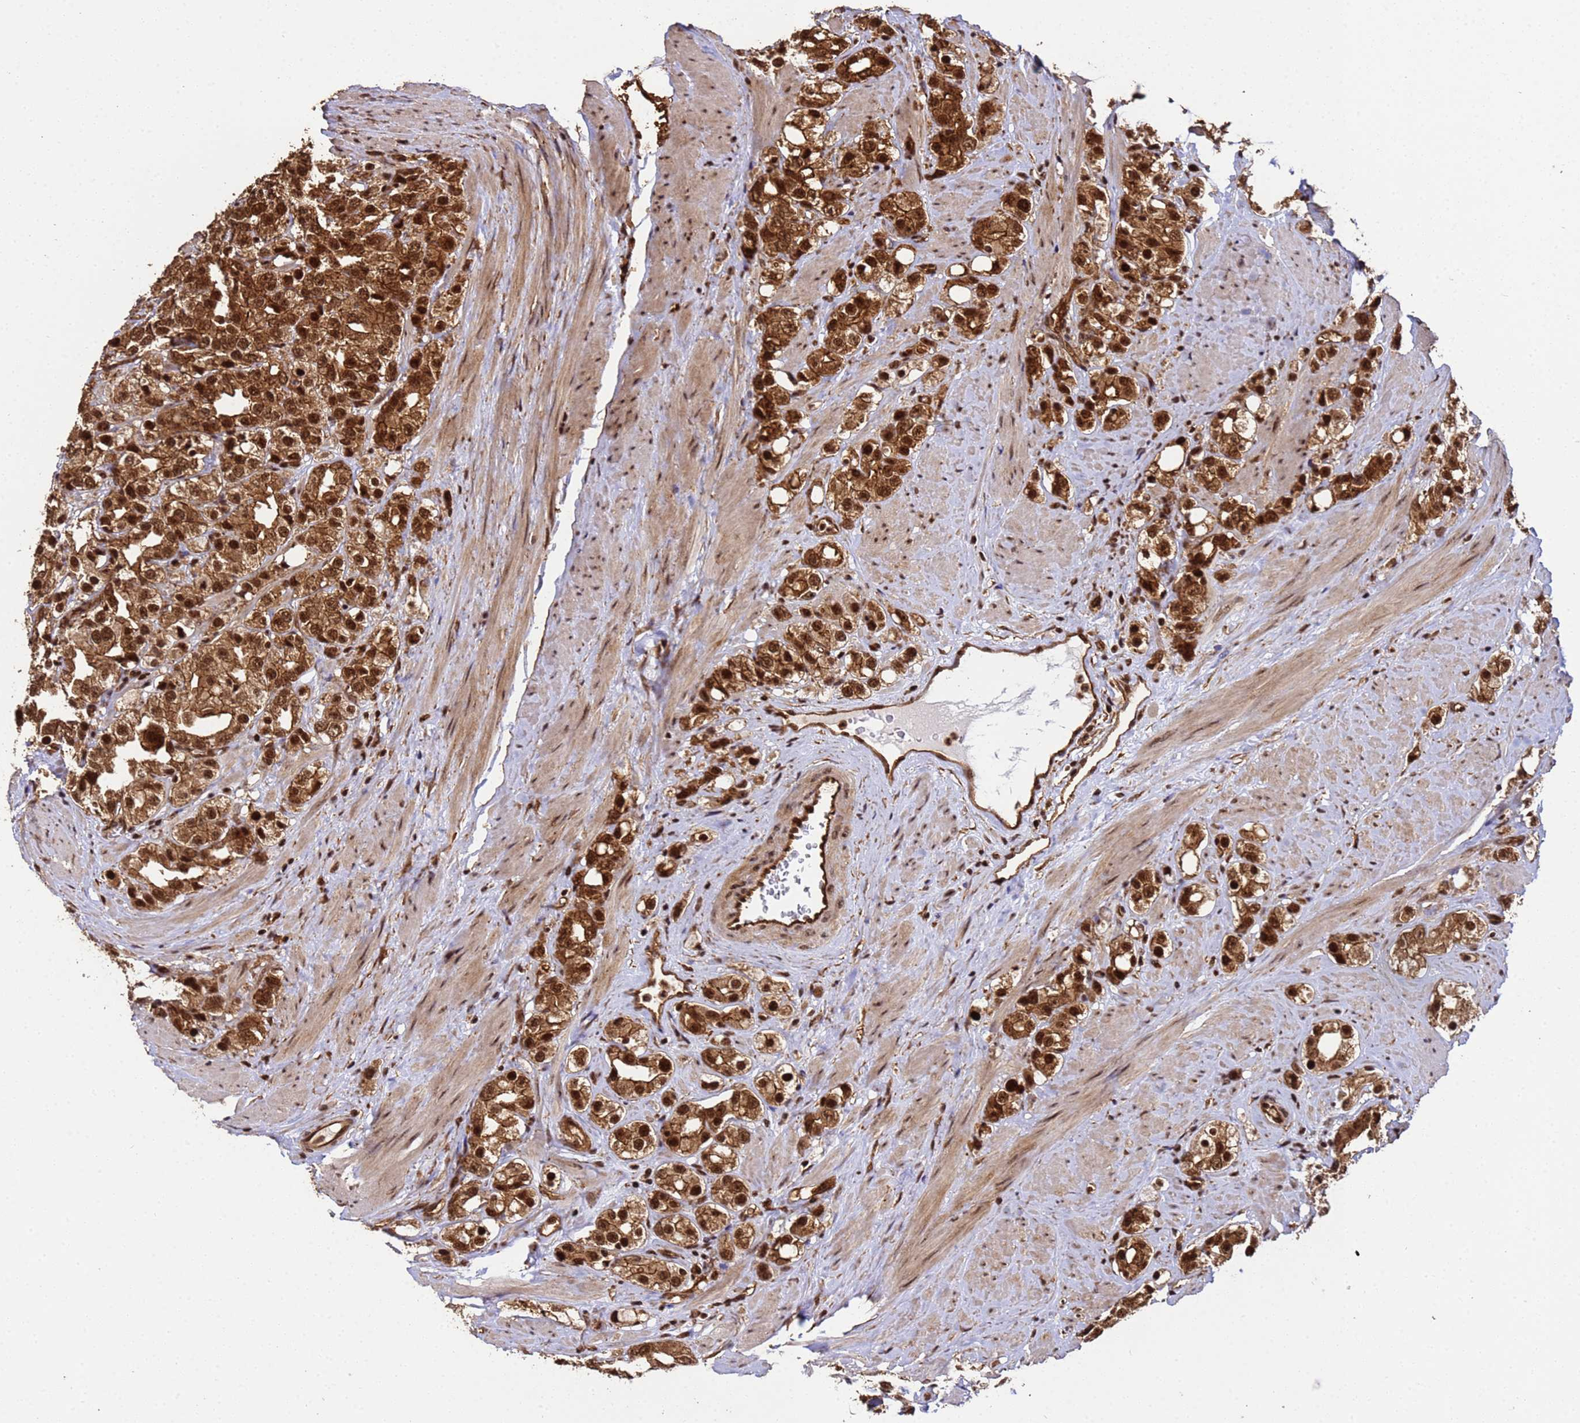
{"staining": {"intensity": "strong", "quantity": ">75%", "location": "cytoplasmic/membranous,nuclear"}, "tissue": "prostate cancer", "cell_type": "Tumor cells", "image_type": "cancer", "snomed": [{"axis": "morphology", "description": "Adenocarcinoma, NOS"}, {"axis": "topography", "description": "Prostate"}], "caption": "Prostate cancer (adenocarcinoma) stained with a protein marker reveals strong staining in tumor cells.", "gene": "SYF2", "patient": {"sex": "male", "age": 79}}